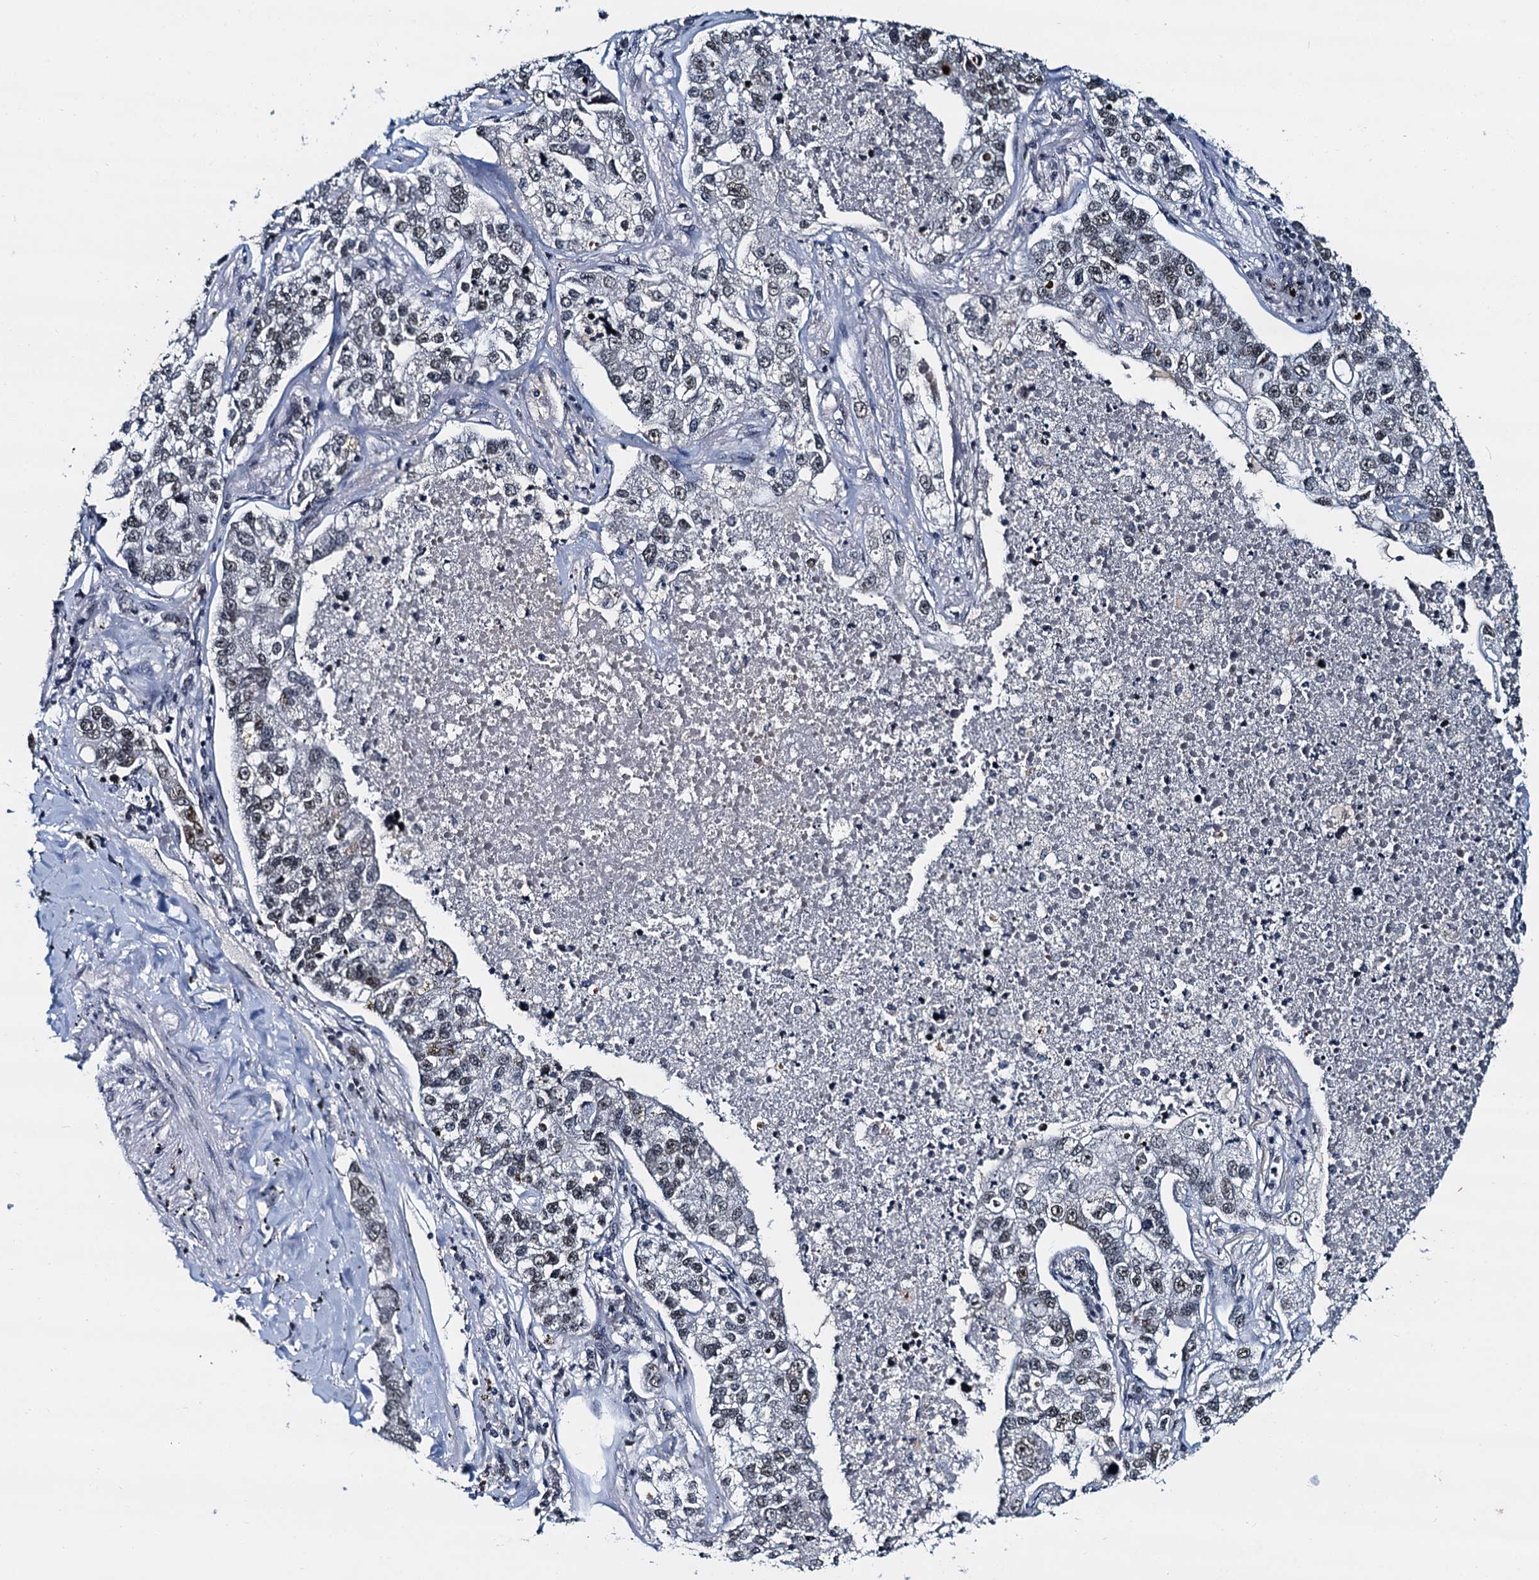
{"staining": {"intensity": "weak", "quantity": ">75%", "location": "nuclear"}, "tissue": "lung cancer", "cell_type": "Tumor cells", "image_type": "cancer", "snomed": [{"axis": "morphology", "description": "Adenocarcinoma, NOS"}, {"axis": "topography", "description": "Lung"}], "caption": "This histopathology image displays adenocarcinoma (lung) stained with immunohistochemistry (IHC) to label a protein in brown. The nuclear of tumor cells show weak positivity for the protein. Nuclei are counter-stained blue.", "gene": "SNRPD1", "patient": {"sex": "male", "age": 49}}